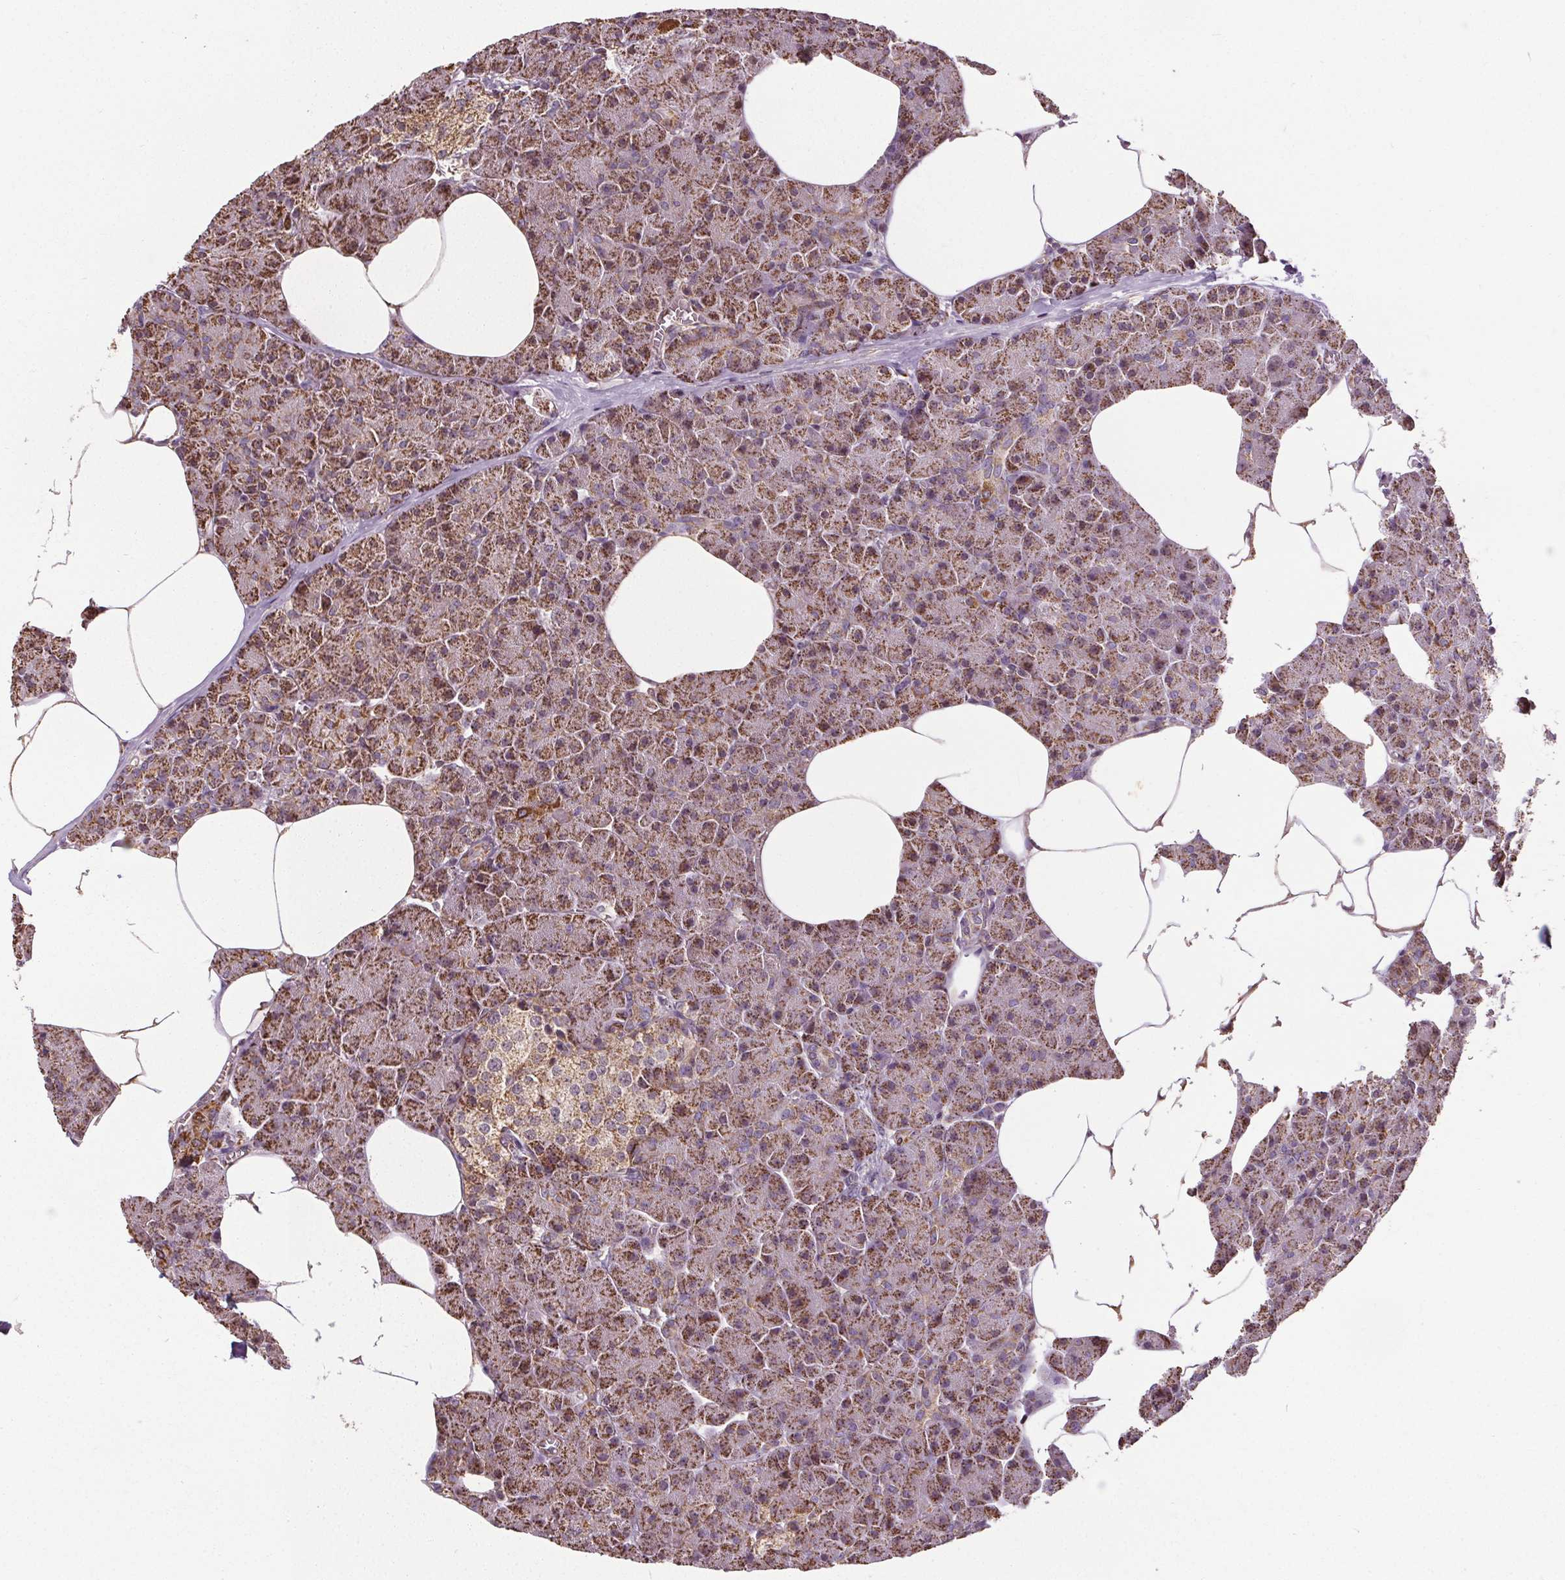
{"staining": {"intensity": "moderate", "quantity": "25%-75%", "location": "cytoplasmic/membranous,nuclear"}, "tissue": "pancreas", "cell_type": "Exocrine glandular cells", "image_type": "normal", "snomed": [{"axis": "morphology", "description": "Normal tissue, NOS"}, {"axis": "topography", "description": "Pancreas"}], "caption": "Exocrine glandular cells demonstrate moderate cytoplasmic/membranous,nuclear staining in about 25%-75% of cells in unremarkable pancreas.", "gene": "ZNF548", "patient": {"sex": "female", "age": 45}}